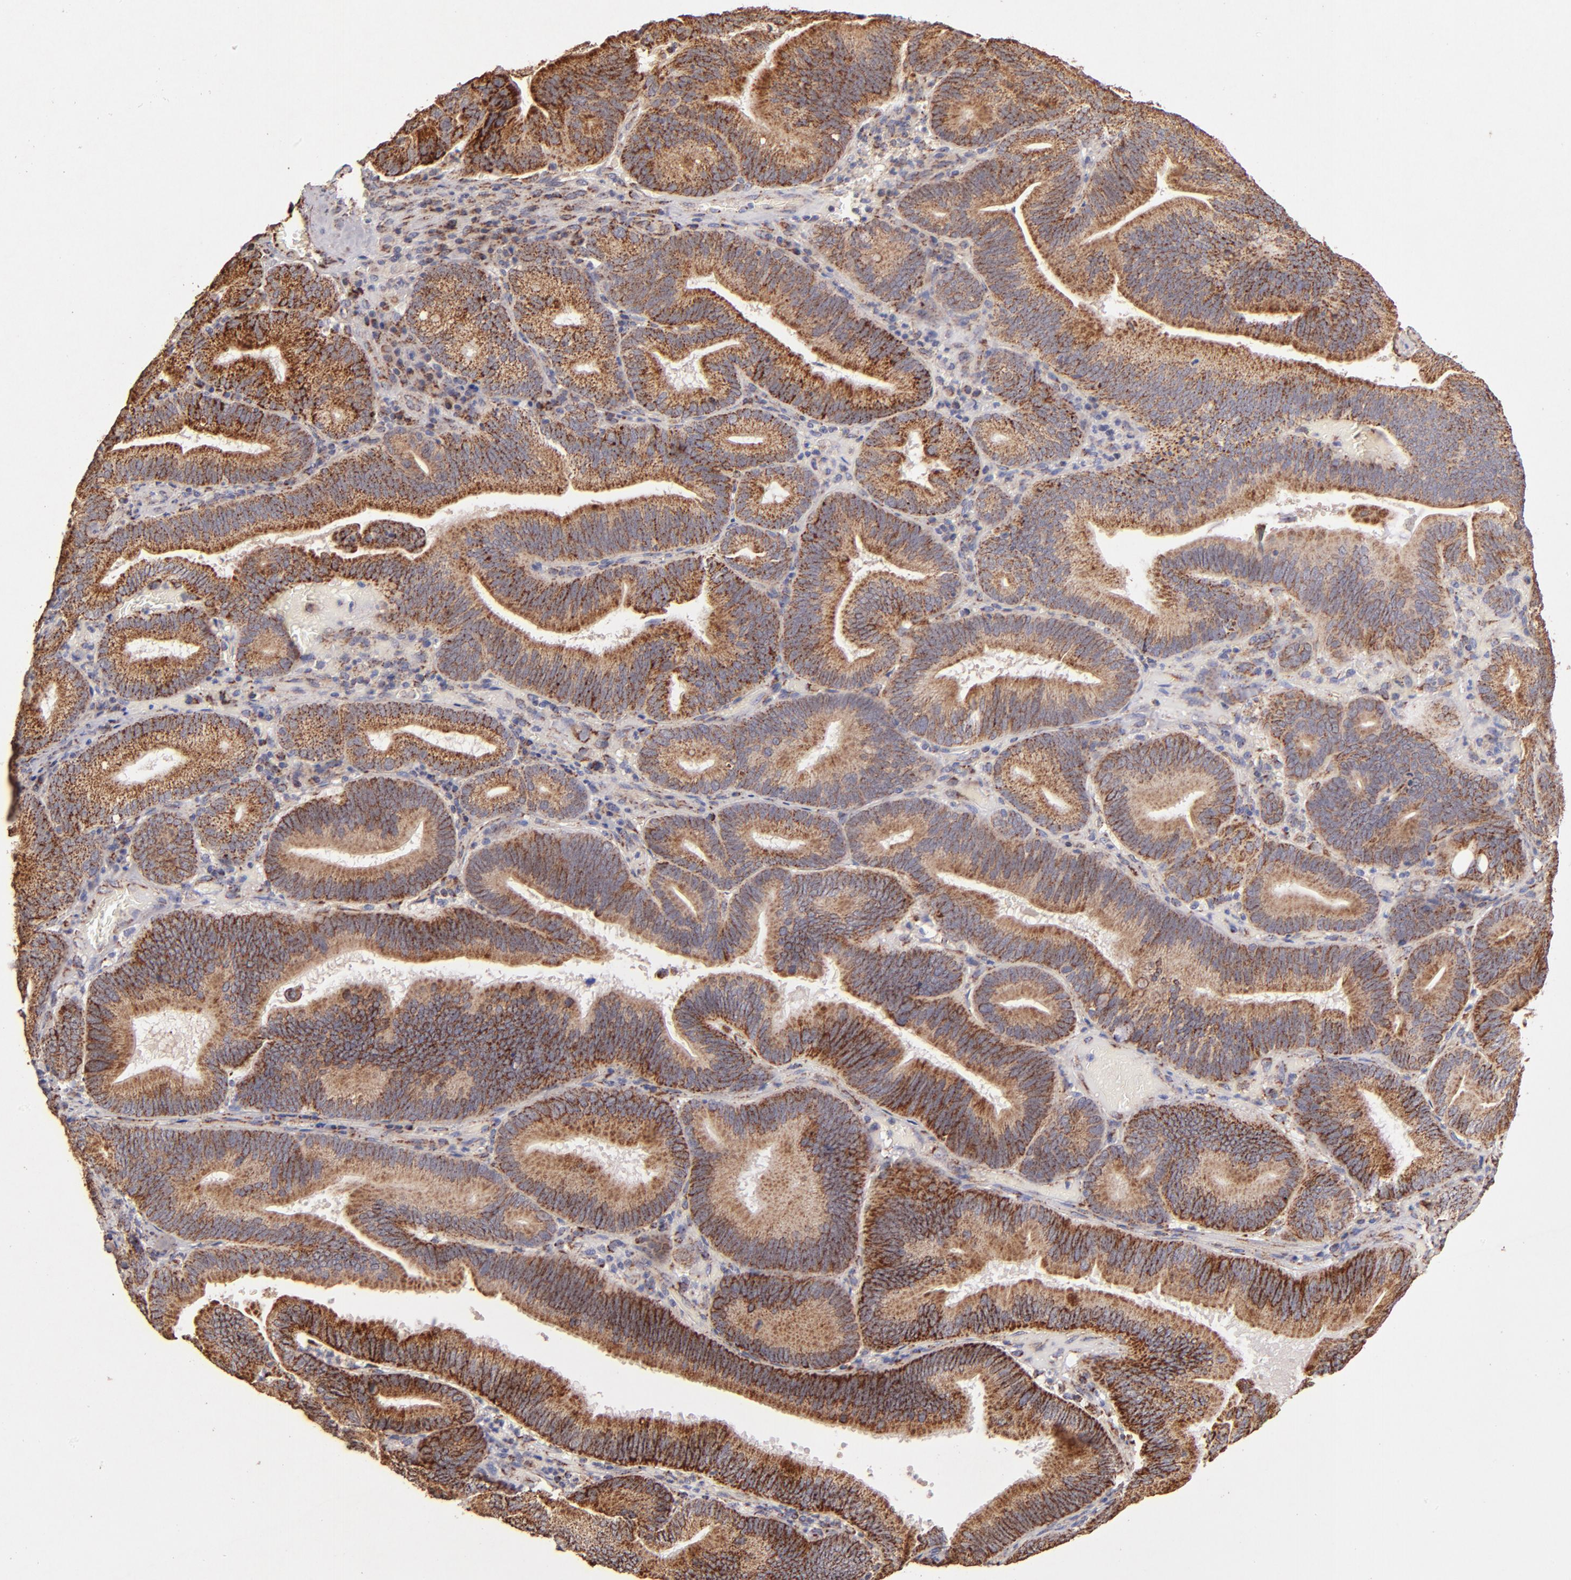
{"staining": {"intensity": "moderate", "quantity": ">75%", "location": "cytoplasmic/membranous"}, "tissue": "pancreatic cancer", "cell_type": "Tumor cells", "image_type": "cancer", "snomed": [{"axis": "morphology", "description": "Adenocarcinoma, NOS"}, {"axis": "topography", "description": "Pancreas"}], "caption": "Immunohistochemical staining of human adenocarcinoma (pancreatic) reveals moderate cytoplasmic/membranous protein staining in approximately >75% of tumor cells.", "gene": "DLST", "patient": {"sex": "male", "age": 82}}